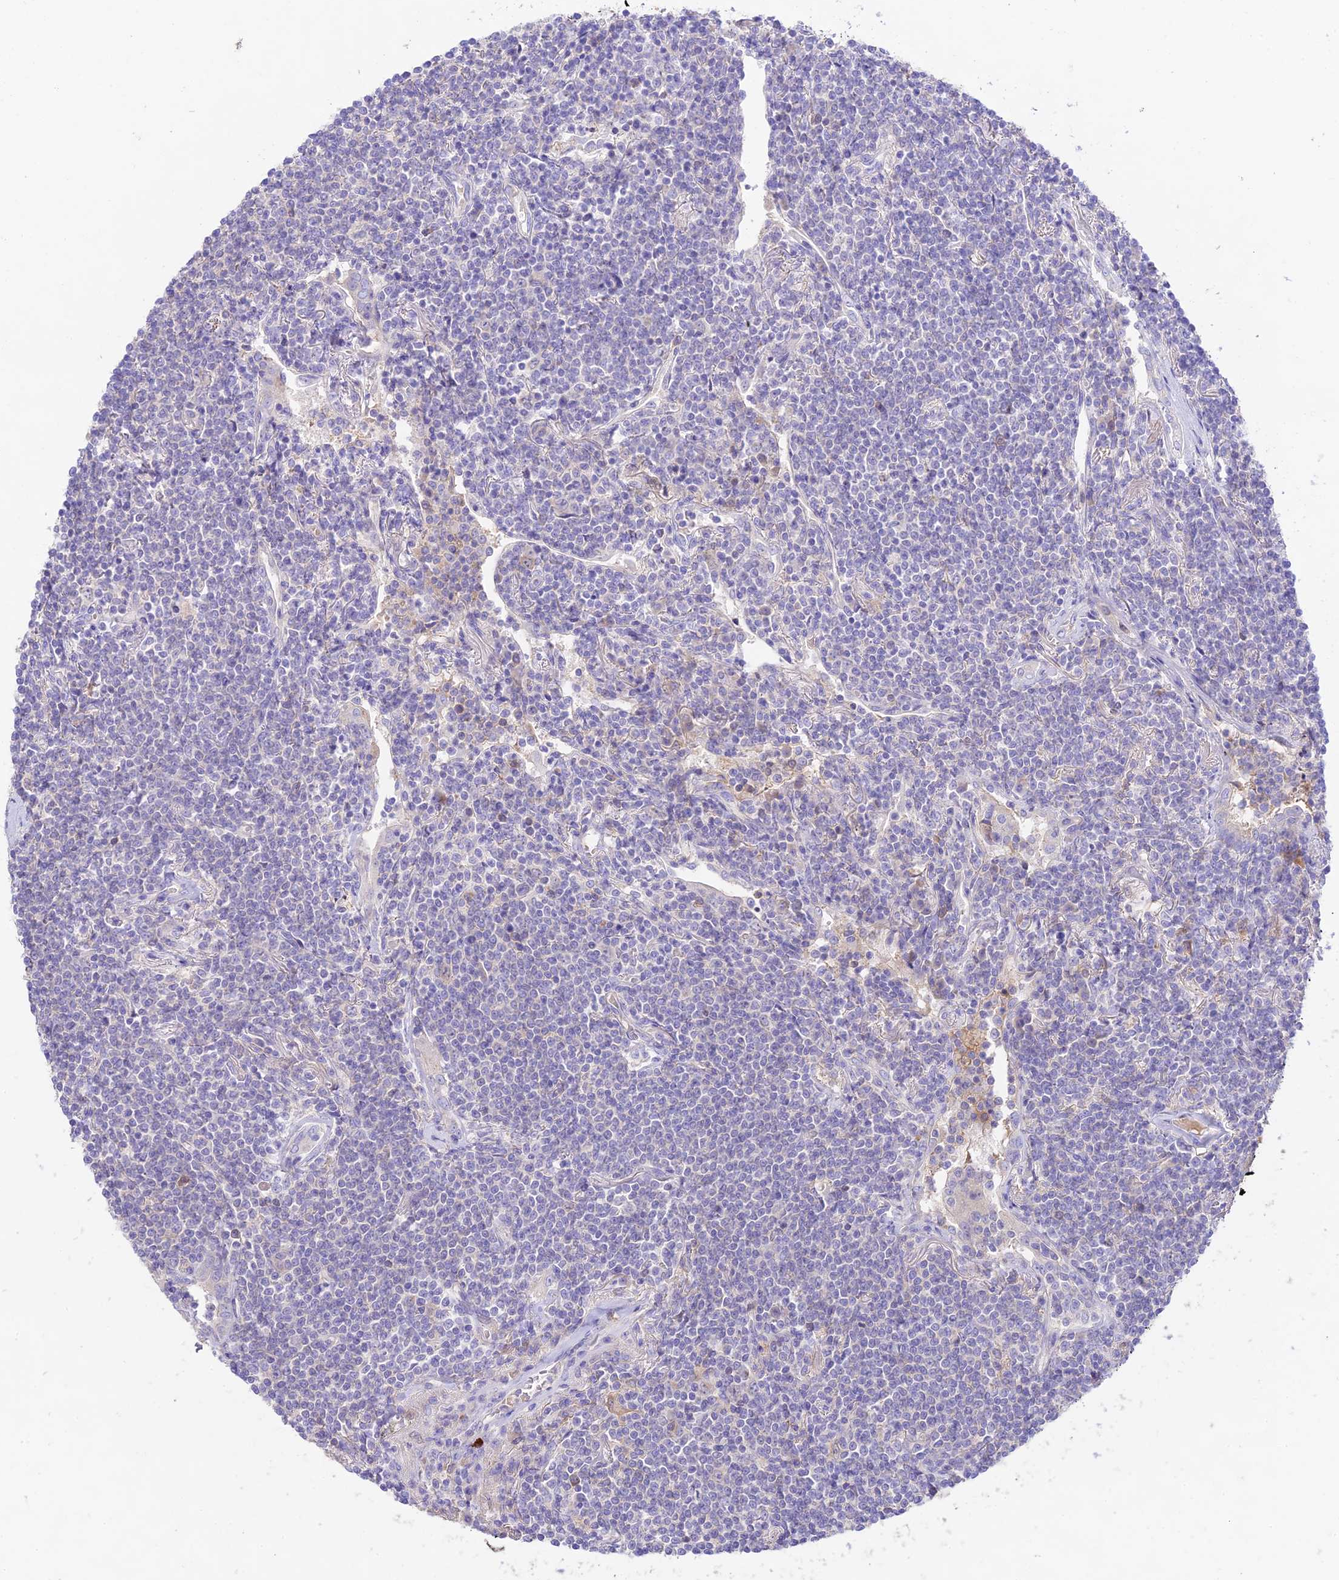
{"staining": {"intensity": "negative", "quantity": "none", "location": "none"}, "tissue": "lymphoma", "cell_type": "Tumor cells", "image_type": "cancer", "snomed": [{"axis": "morphology", "description": "Malignant lymphoma, non-Hodgkin's type, Low grade"}, {"axis": "topography", "description": "Lung"}], "caption": "High magnification brightfield microscopy of lymphoma stained with DAB (3,3'-diaminobenzidine) (brown) and counterstained with hematoxylin (blue): tumor cells show no significant positivity.", "gene": "NLRP9", "patient": {"sex": "female", "age": 71}}